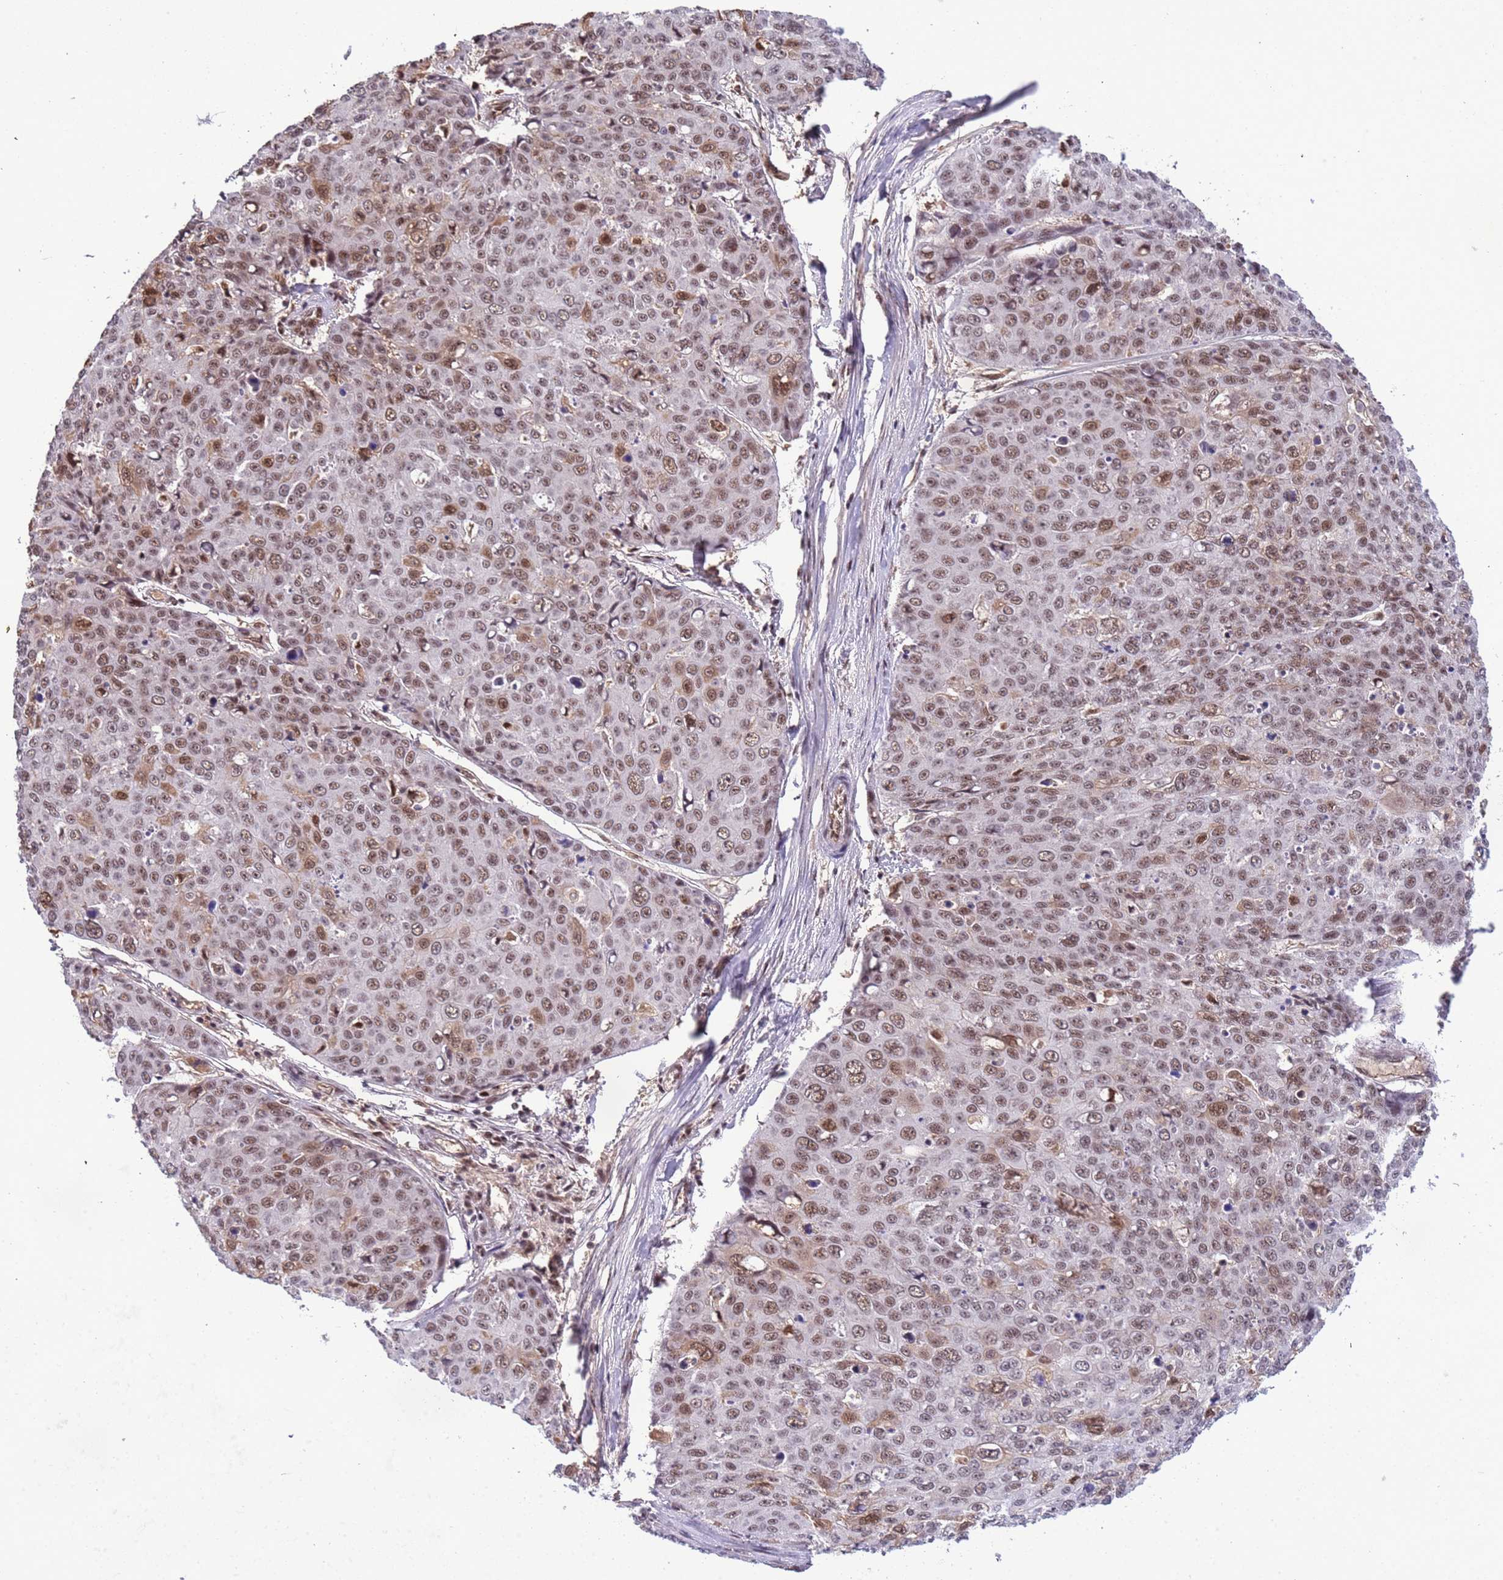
{"staining": {"intensity": "moderate", "quantity": ">75%", "location": "nuclear"}, "tissue": "skin cancer", "cell_type": "Tumor cells", "image_type": "cancer", "snomed": [{"axis": "morphology", "description": "Squamous cell carcinoma, NOS"}, {"axis": "topography", "description": "Skin"}], "caption": "A micrograph of human skin cancer stained for a protein shows moderate nuclear brown staining in tumor cells.", "gene": "SRRT", "patient": {"sex": "male", "age": 71}}